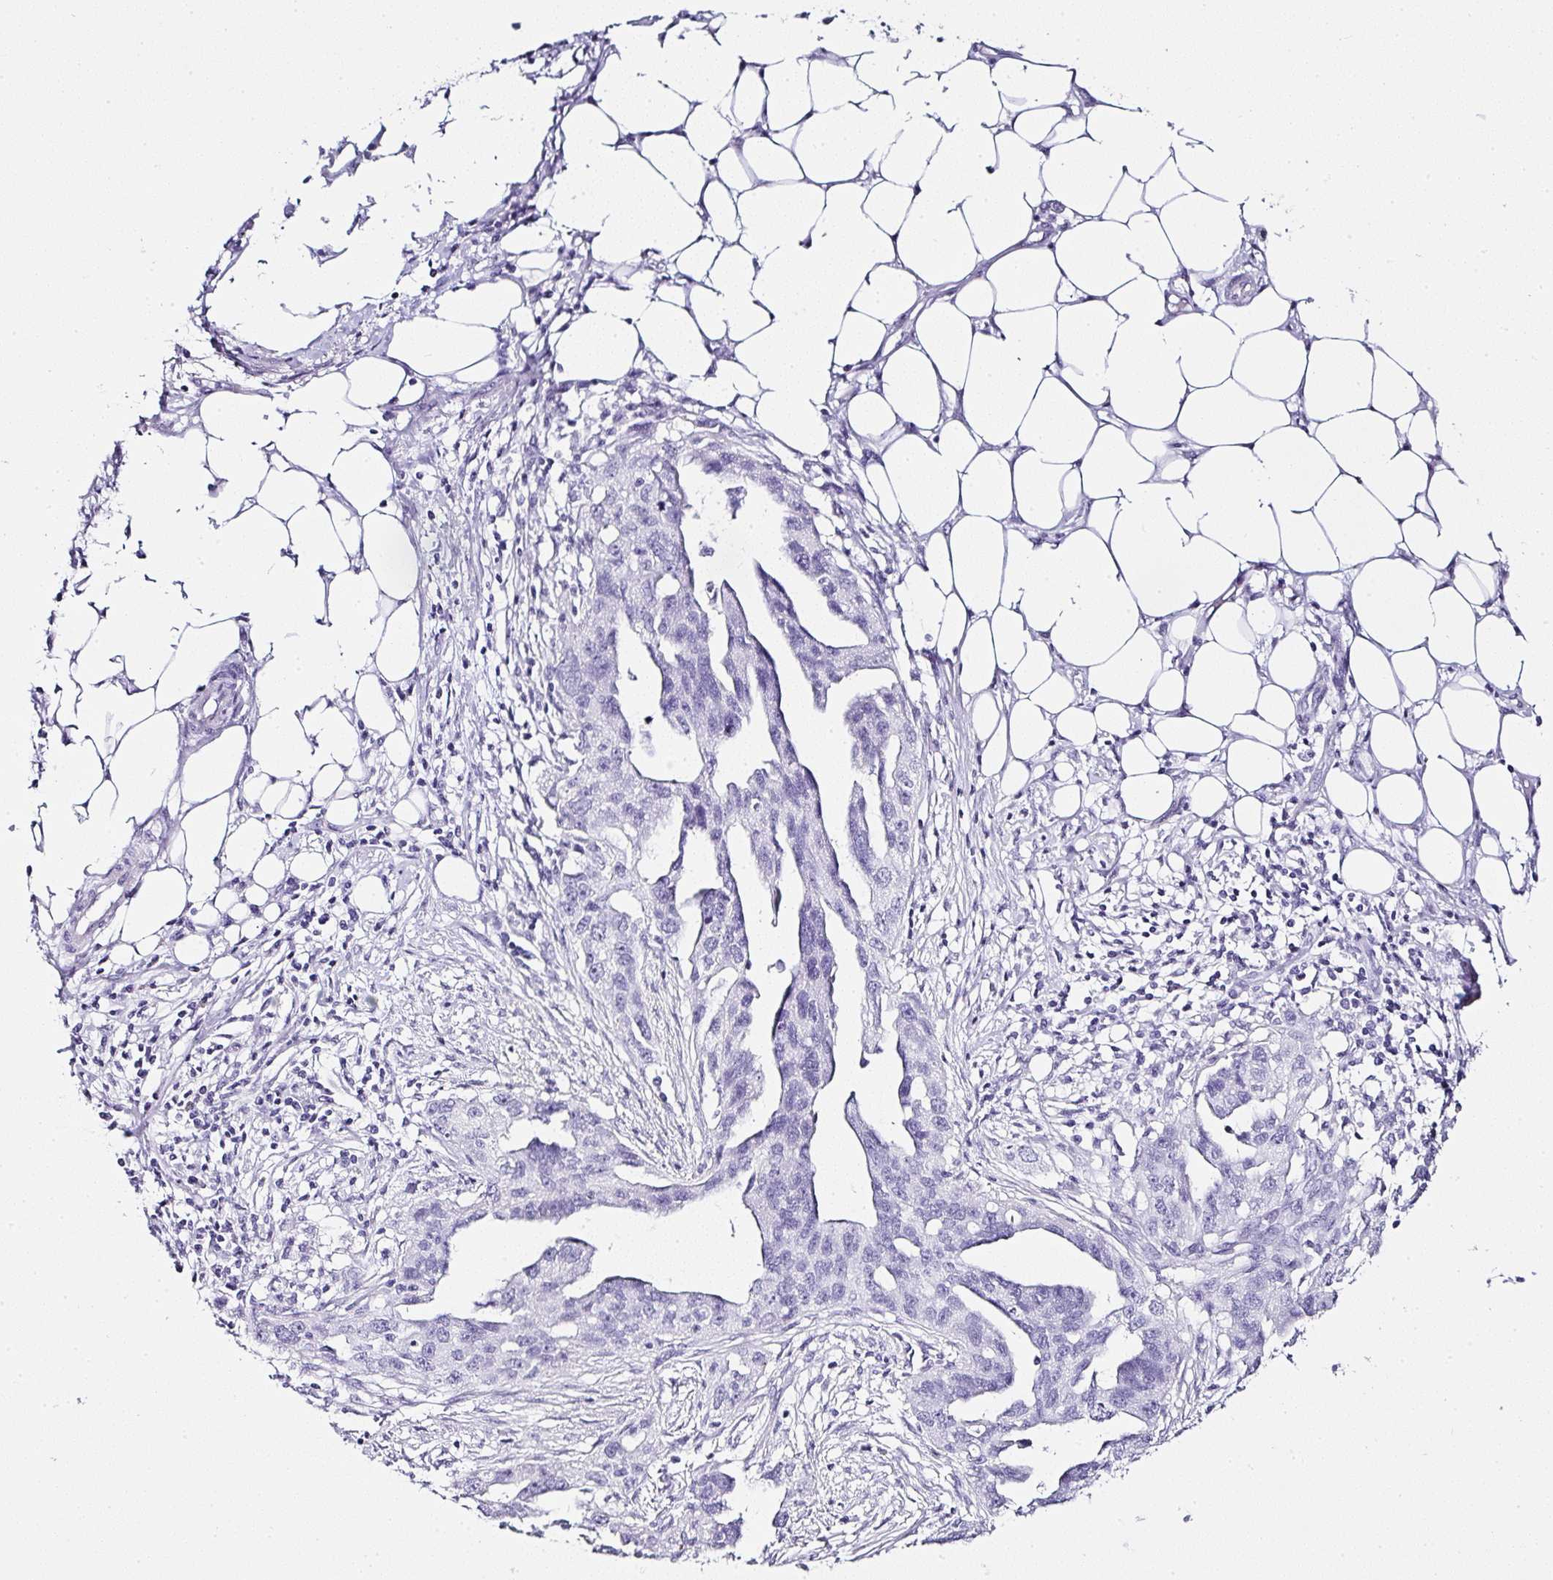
{"staining": {"intensity": "negative", "quantity": "none", "location": "none"}, "tissue": "ovarian cancer", "cell_type": "Tumor cells", "image_type": "cancer", "snomed": [{"axis": "morphology", "description": "Carcinoma, endometroid"}, {"axis": "morphology", "description": "Cystadenocarcinoma, serous, NOS"}, {"axis": "topography", "description": "Ovary"}], "caption": "Tumor cells are negative for protein expression in human ovarian serous cystadenocarcinoma.", "gene": "SERPINB3", "patient": {"sex": "female", "age": 45}}